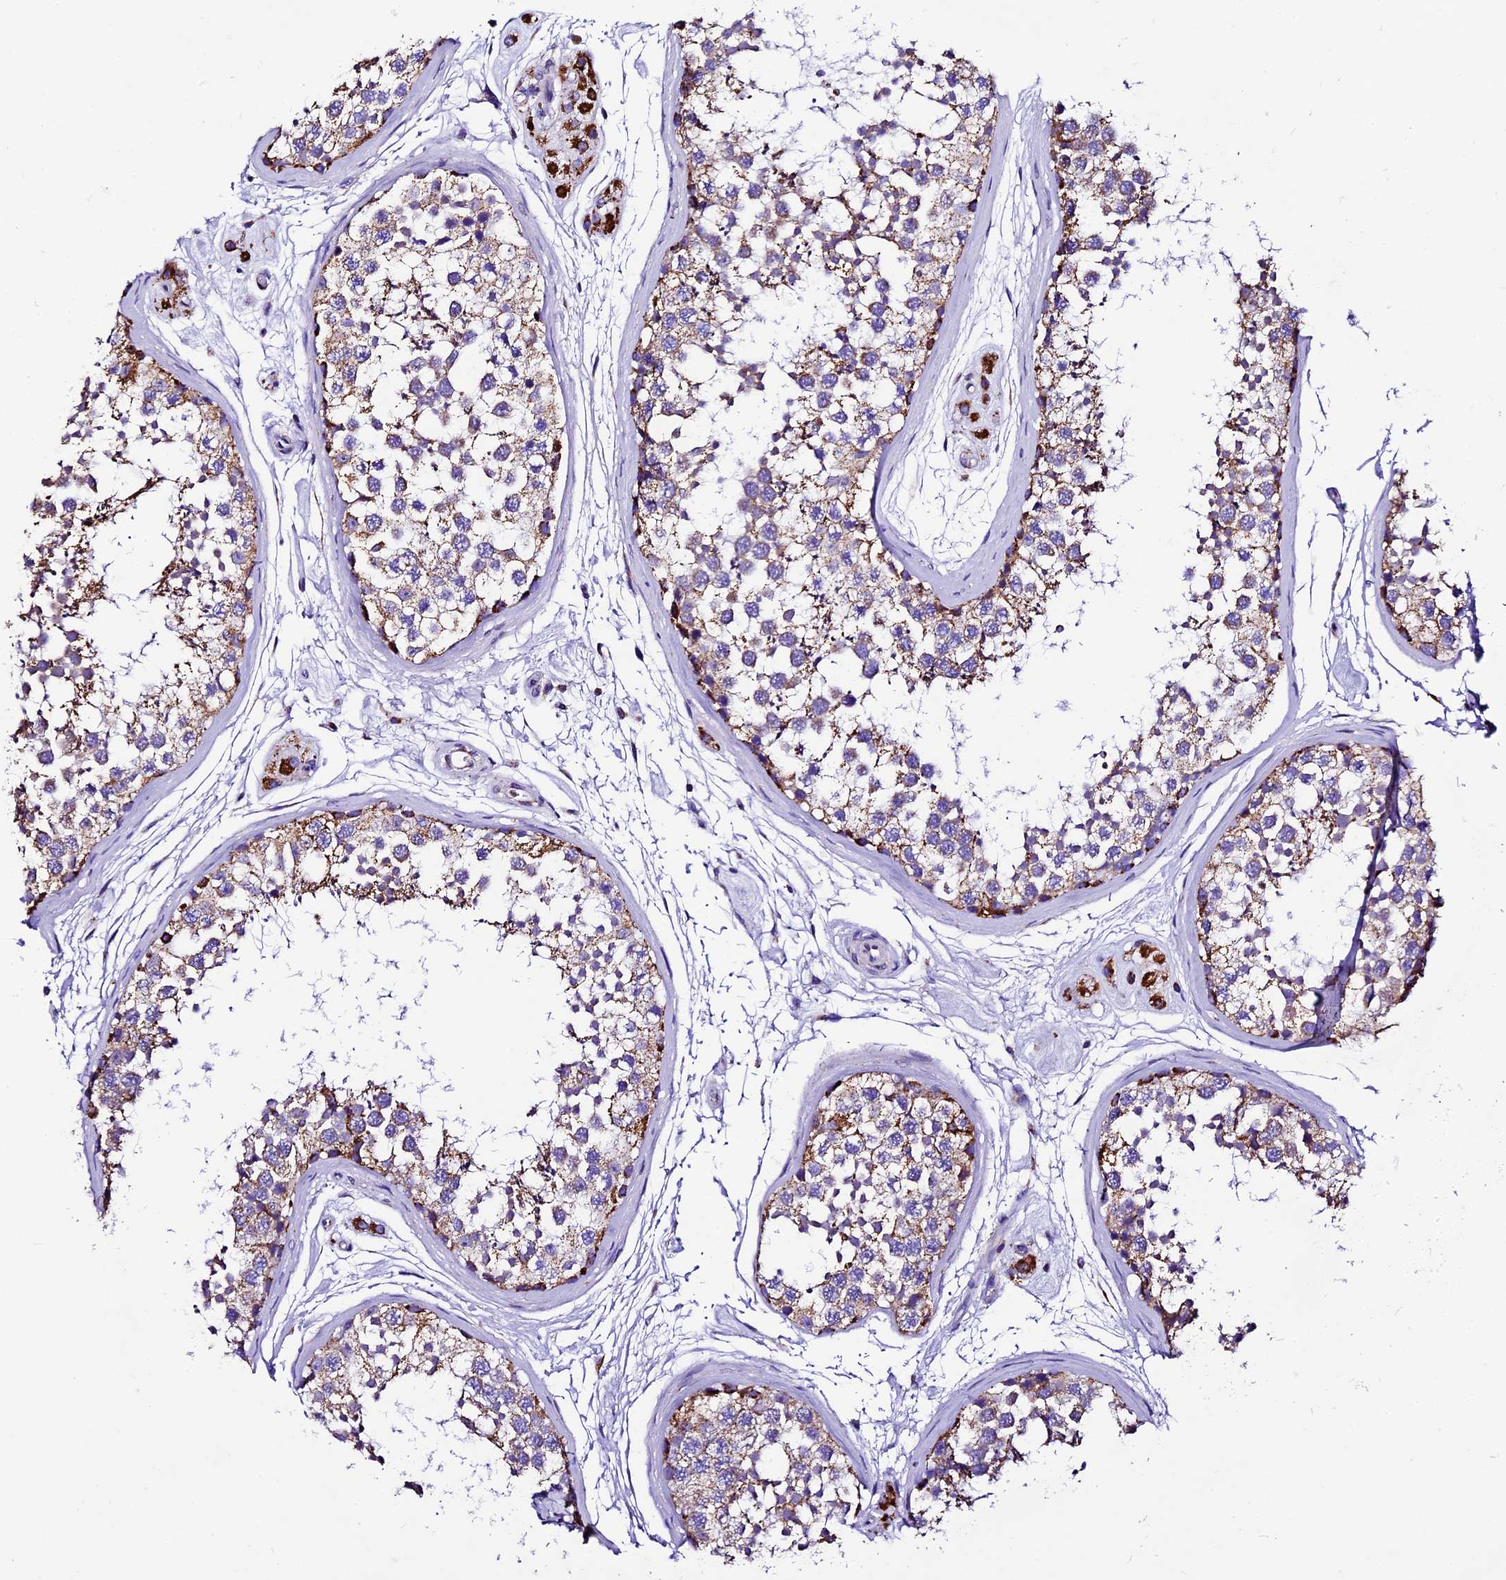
{"staining": {"intensity": "strong", "quantity": "25%-75%", "location": "cytoplasmic/membranous"}, "tissue": "testis", "cell_type": "Cells in seminiferous ducts", "image_type": "normal", "snomed": [{"axis": "morphology", "description": "Normal tissue, NOS"}, {"axis": "topography", "description": "Testis"}], "caption": "Immunohistochemistry (DAB) staining of normal testis displays strong cytoplasmic/membranous protein expression in approximately 25%-75% of cells in seminiferous ducts.", "gene": "DCAF5", "patient": {"sex": "male", "age": 56}}